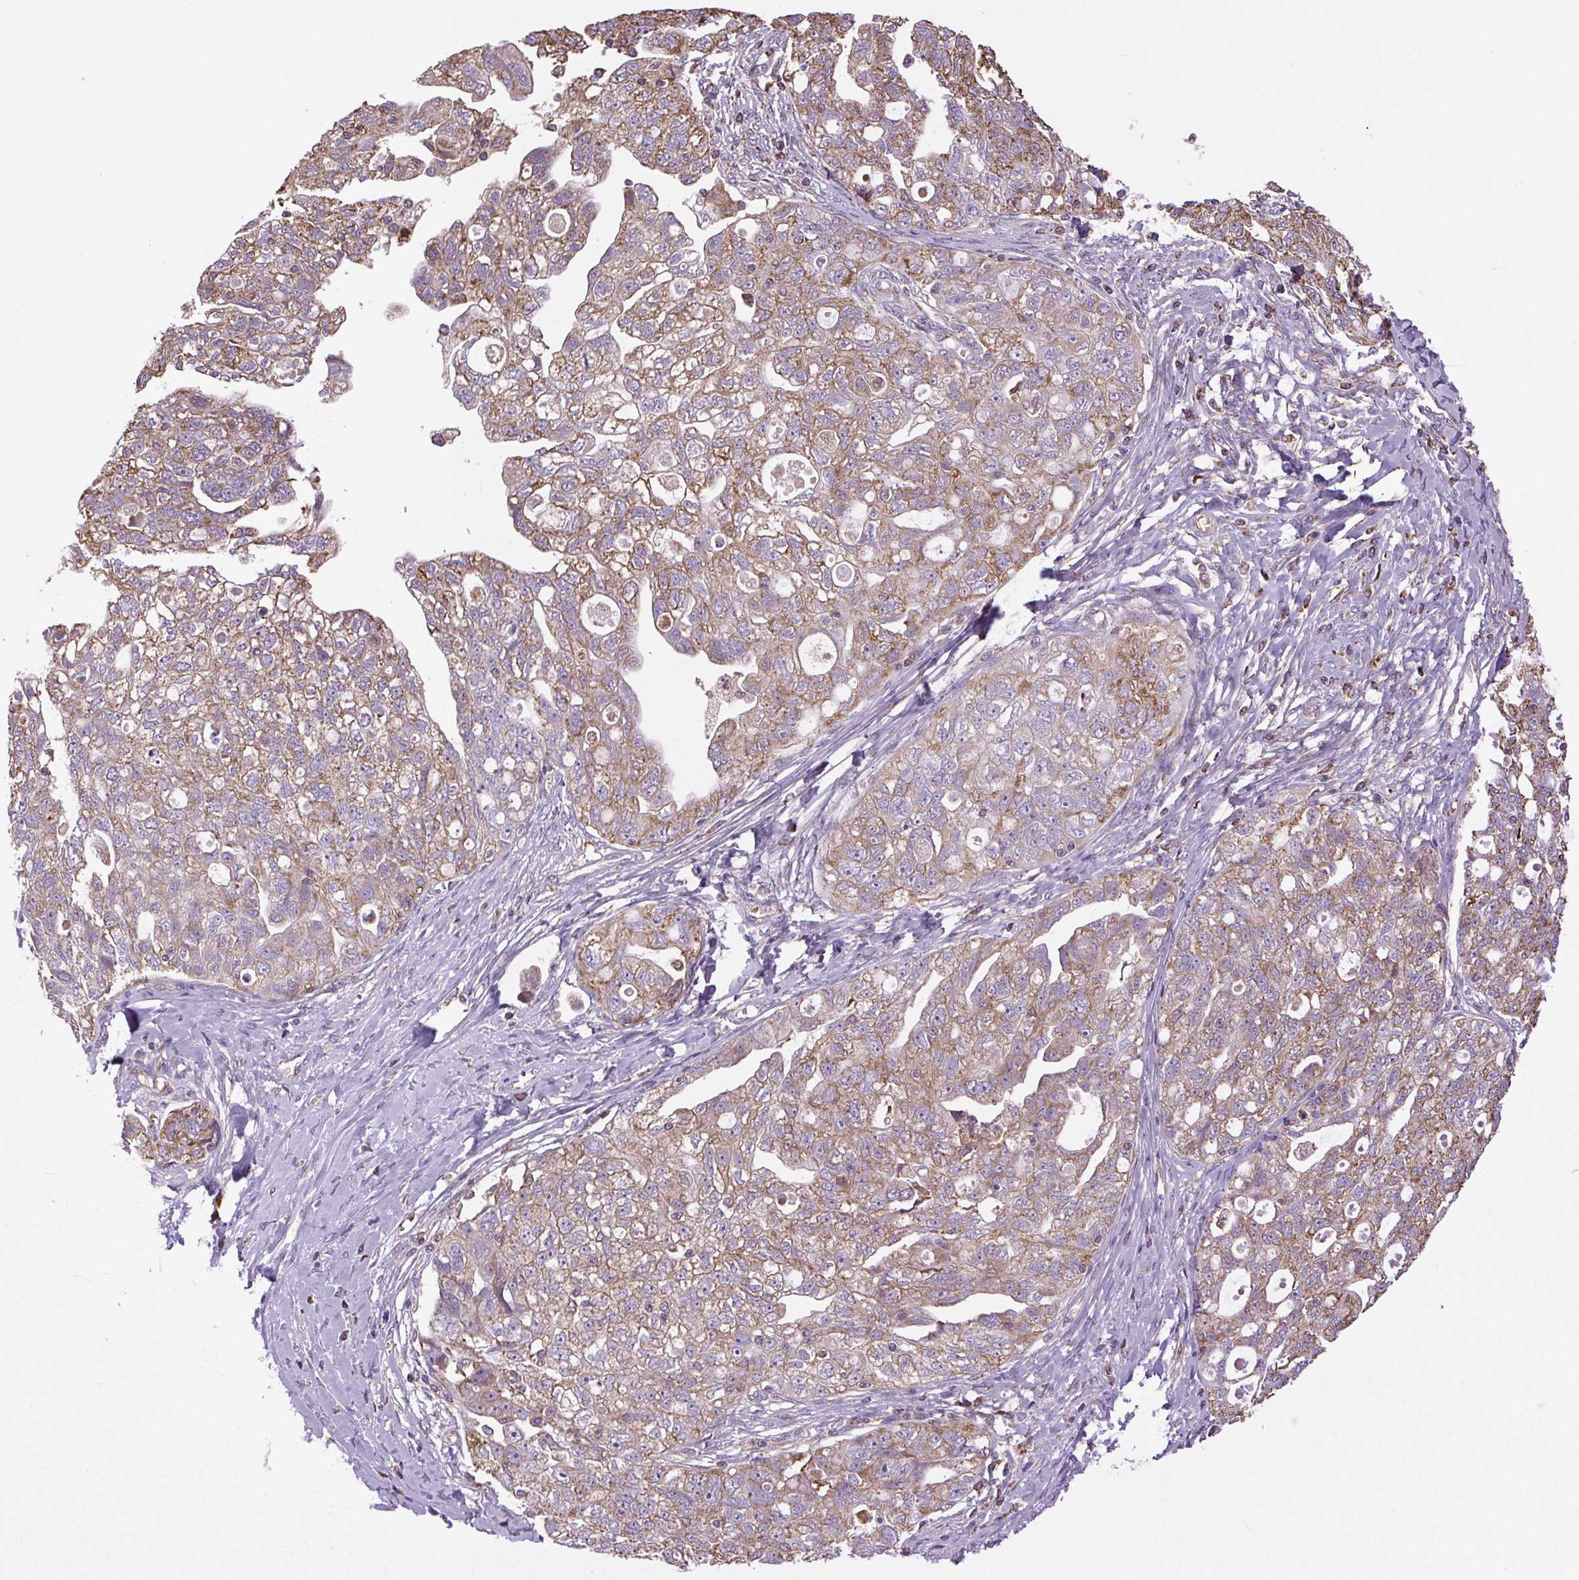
{"staining": {"intensity": "moderate", "quantity": ">75%", "location": "cytoplasmic/membranous"}, "tissue": "ovarian cancer", "cell_type": "Tumor cells", "image_type": "cancer", "snomed": [{"axis": "morphology", "description": "Carcinoma, NOS"}, {"axis": "morphology", "description": "Cystadenocarcinoma, serous, NOS"}, {"axis": "topography", "description": "Ovary"}], "caption": "Tumor cells display medium levels of moderate cytoplasmic/membranous positivity in approximately >75% of cells in serous cystadenocarcinoma (ovarian).", "gene": "PLCG1", "patient": {"sex": "female", "age": 69}}